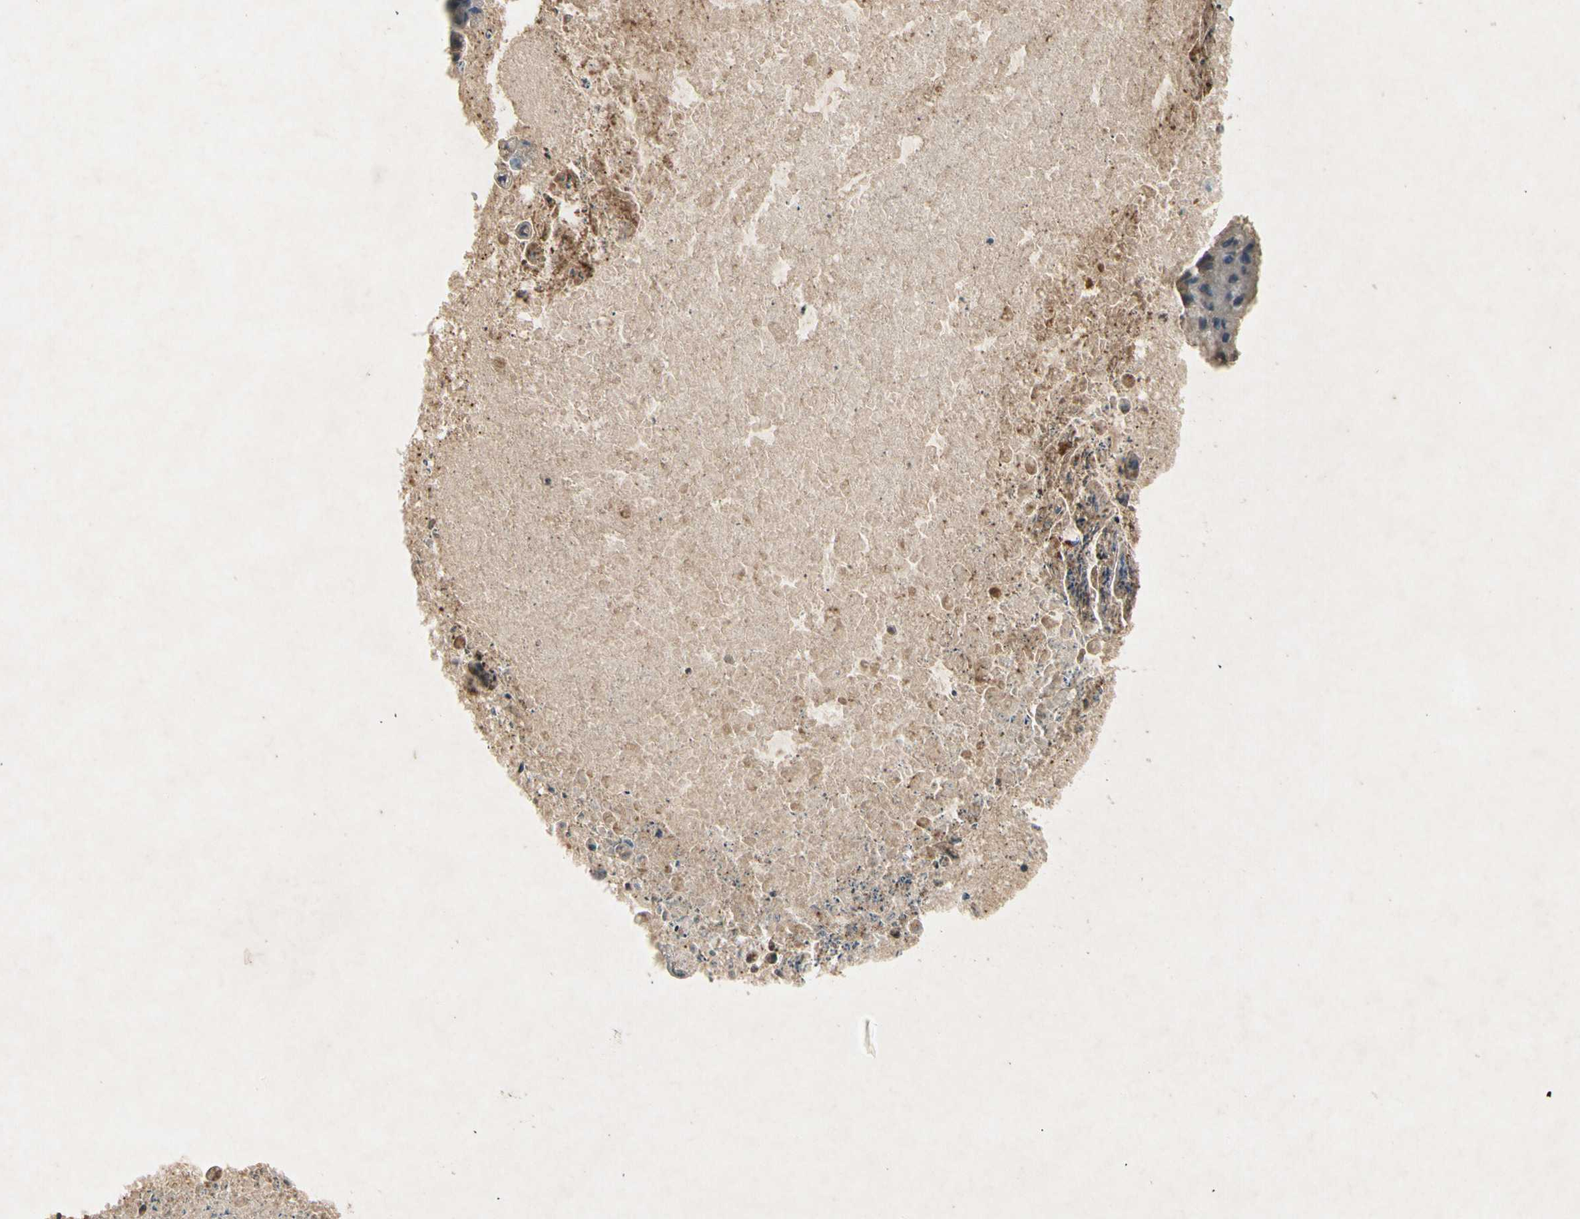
{"staining": {"intensity": "negative", "quantity": "none", "location": "none"}, "tissue": "ovarian cancer", "cell_type": "Tumor cells", "image_type": "cancer", "snomed": [{"axis": "morphology", "description": "Cystadenocarcinoma, mucinous, NOS"}, {"axis": "topography", "description": "Ovary"}], "caption": "Tumor cells are negative for protein expression in human ovarian cancer. Brightfield microscopy of immunohistochemistry stained with DAB (3,3'-diaminobenzidine) (brown) and hematoxylin (blue), captured at high magnification.", "gene": "TEK", "patient": {"sex": "female", "age": 37}}